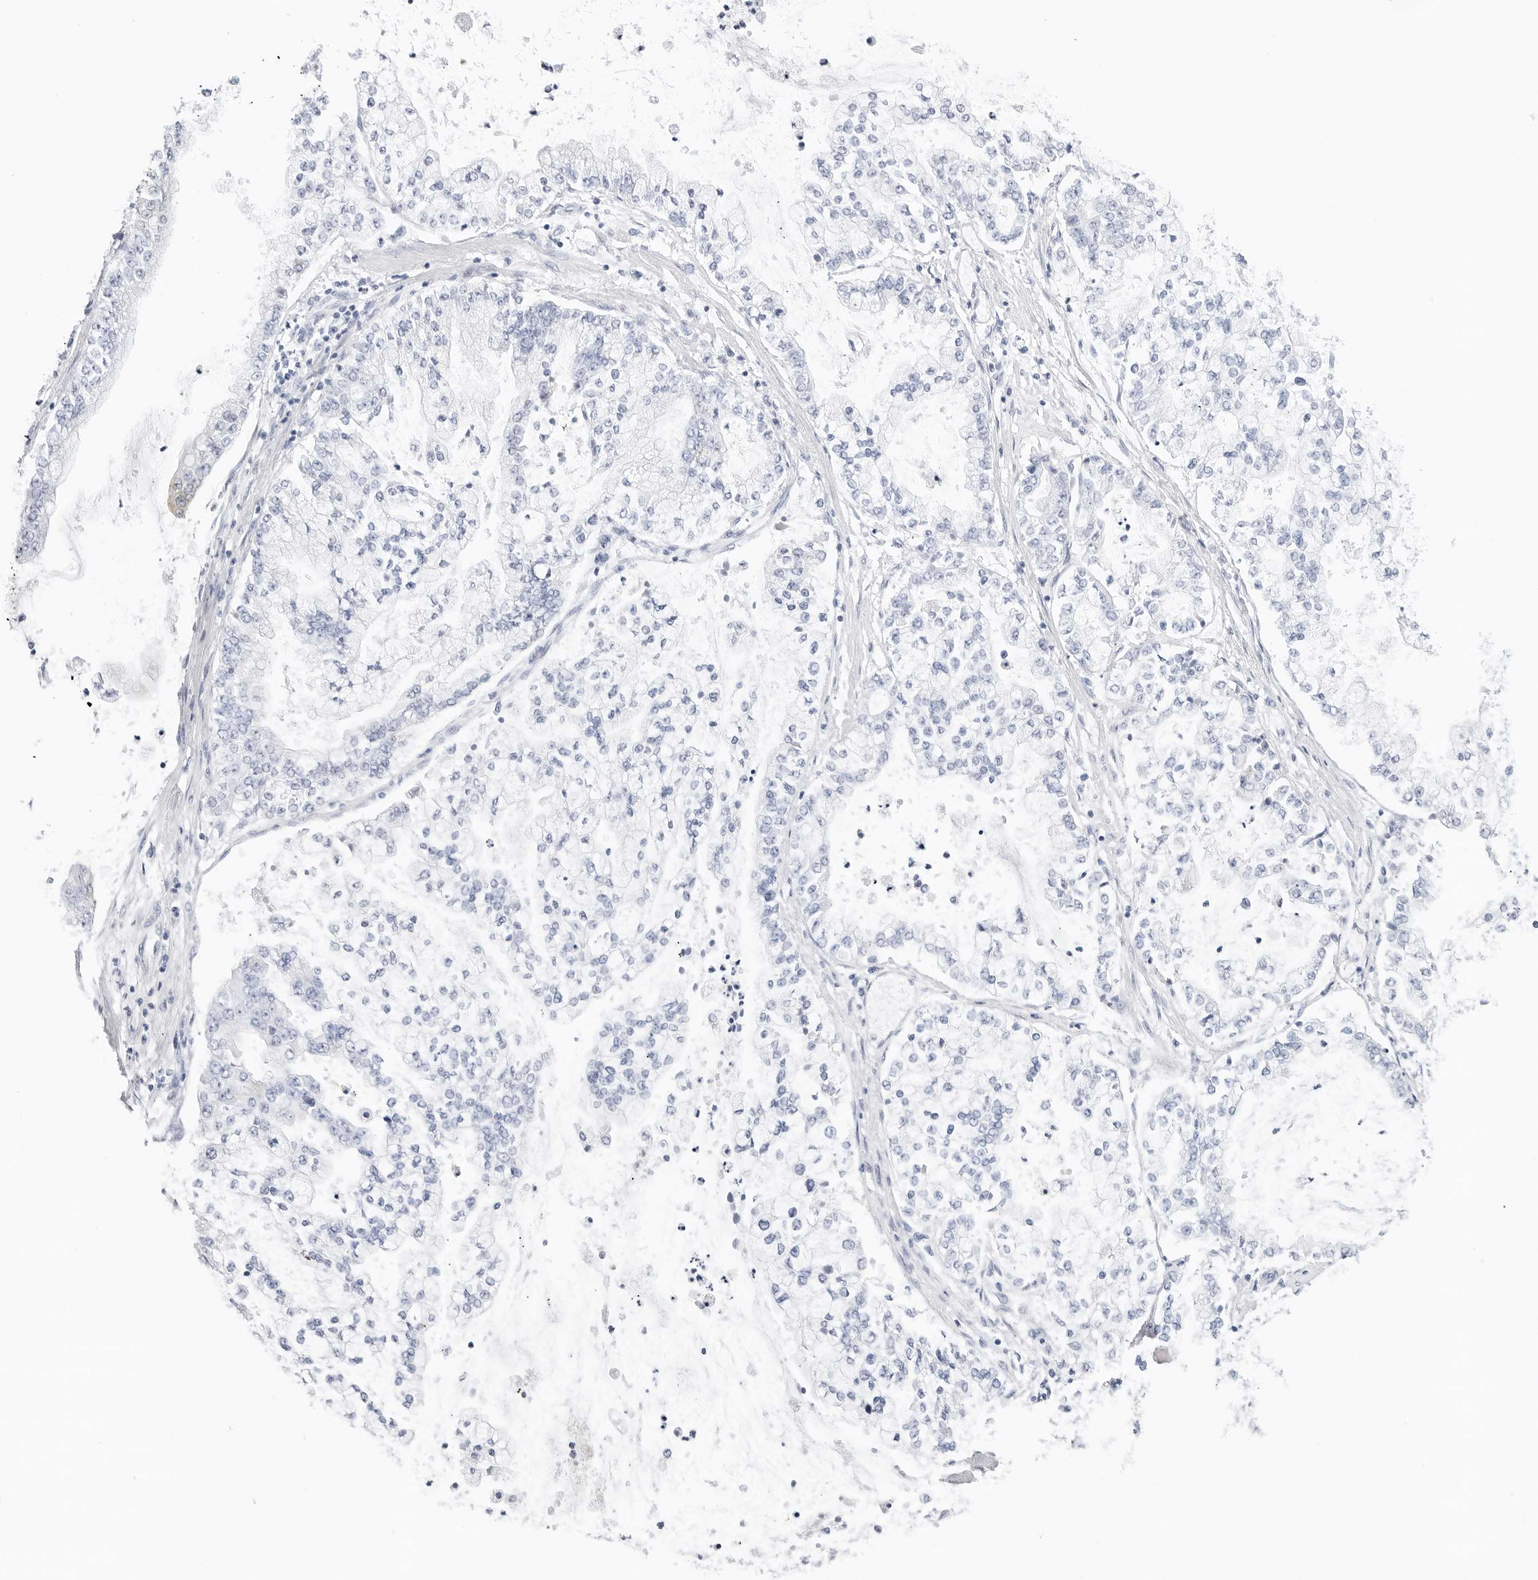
{"staining": {"intensity": "negative", "quantity": "none", "location": "none"}, "tissue": "stomach cancer", "cell_type": "Tumor cells", "image_type": "cancer", "snomed": [{"axis": "morphology", "description": "Adenocarcinoma, NOS"}, {"axis": "topography", "description": "Stomach"}], "caption": "Tumor cells show no significant protein staining in stomach cancer.", "gene": "SLC19A1", "patient": {"sex": "male", "age": 76}}